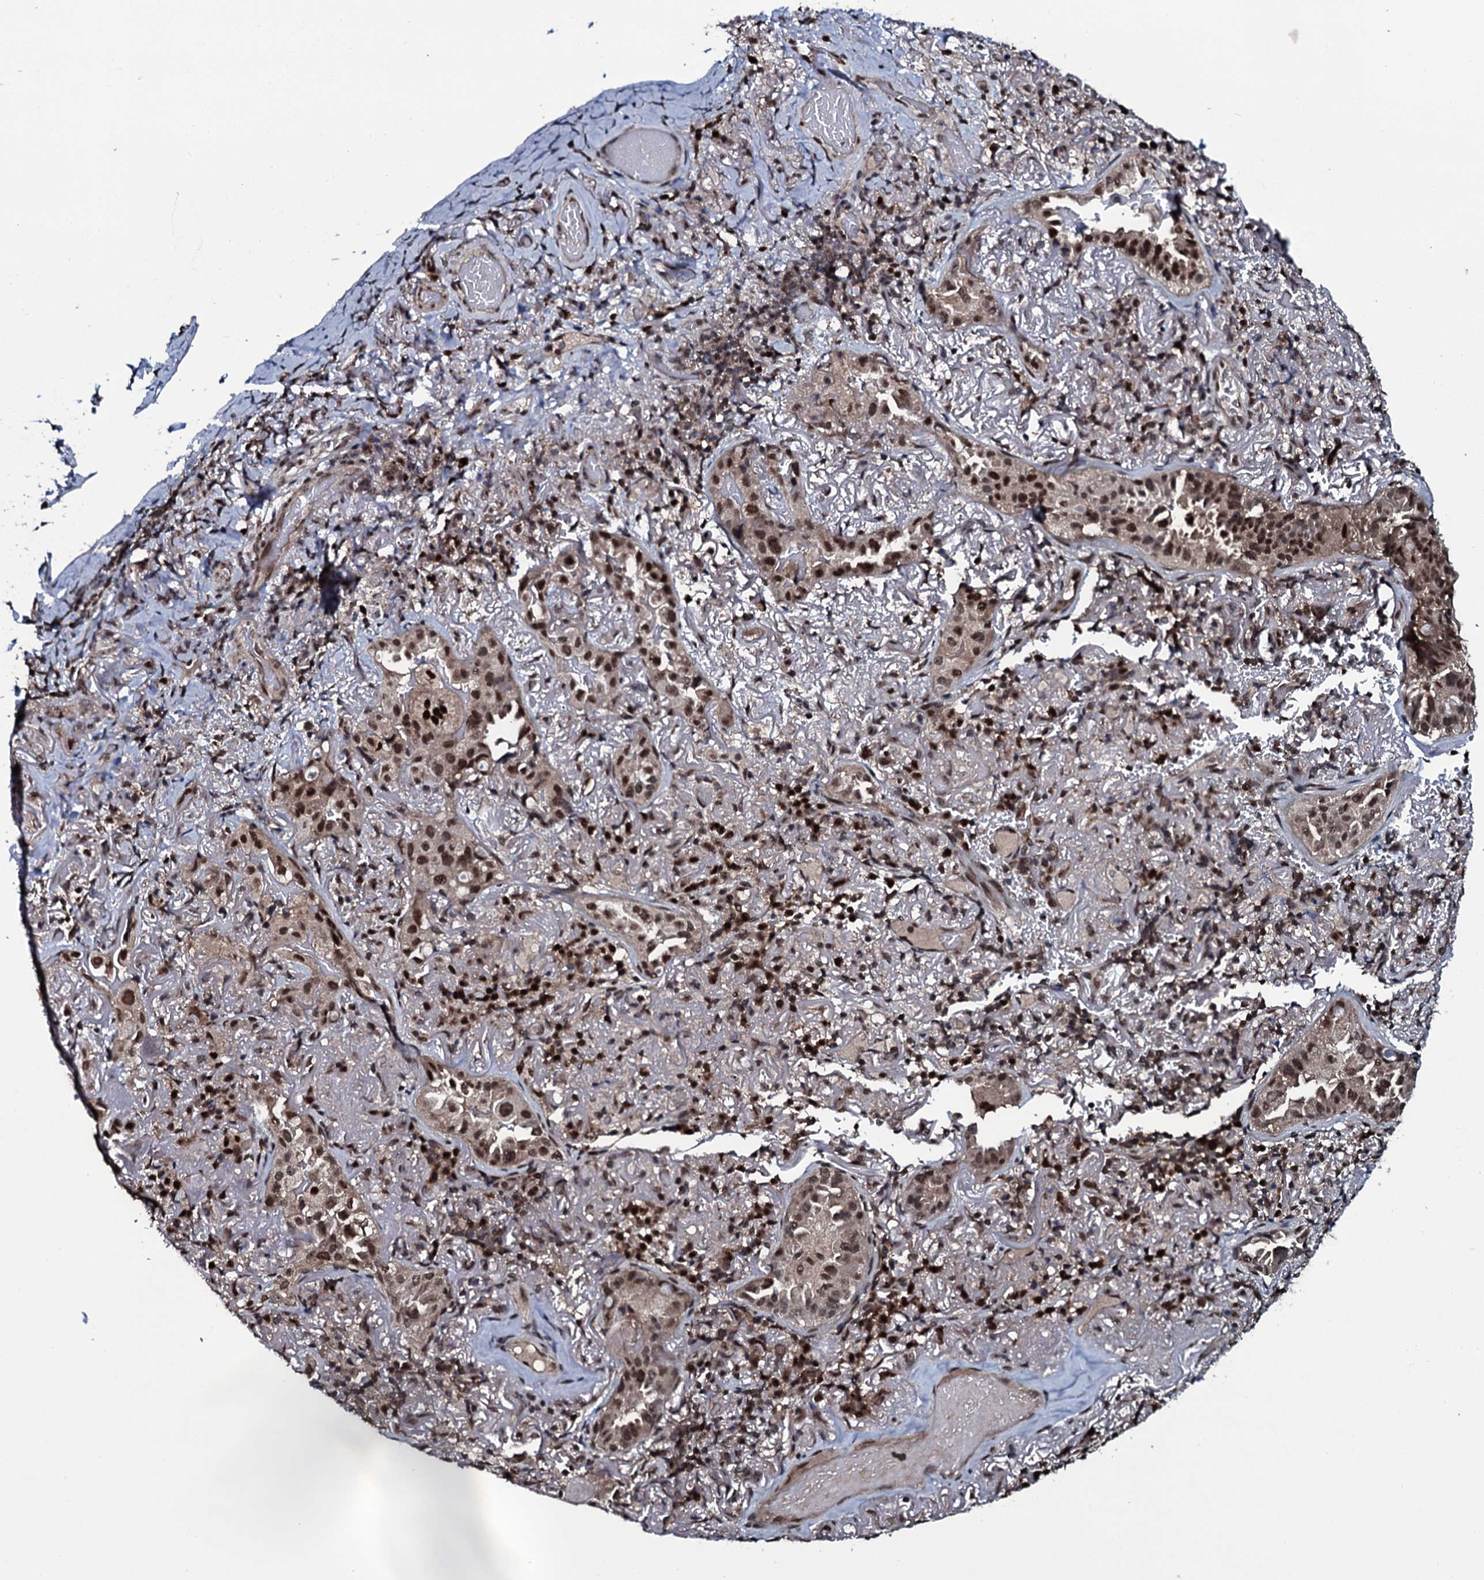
{"staining": {"intensity": "moderate", "quantity": ">75%", "location": "cytoplasmic/membranous,nuclear"}, "tissue": "lung cancer", "cell_type": "Tumor cells", "image_type": "cancer", "snomed": [{"axis": "morphology", "description": "Adenocarcinoma, NOS"}, {"axis": "topography", "description": "Lung"}], "caption": "Moderate cytoplasmic/membranous and nuclear protein positivity is present in about >75% of tumor cells in lung cancer.", "gene": "HDDC3", "patient": {"sex": "female", "age": 69}}